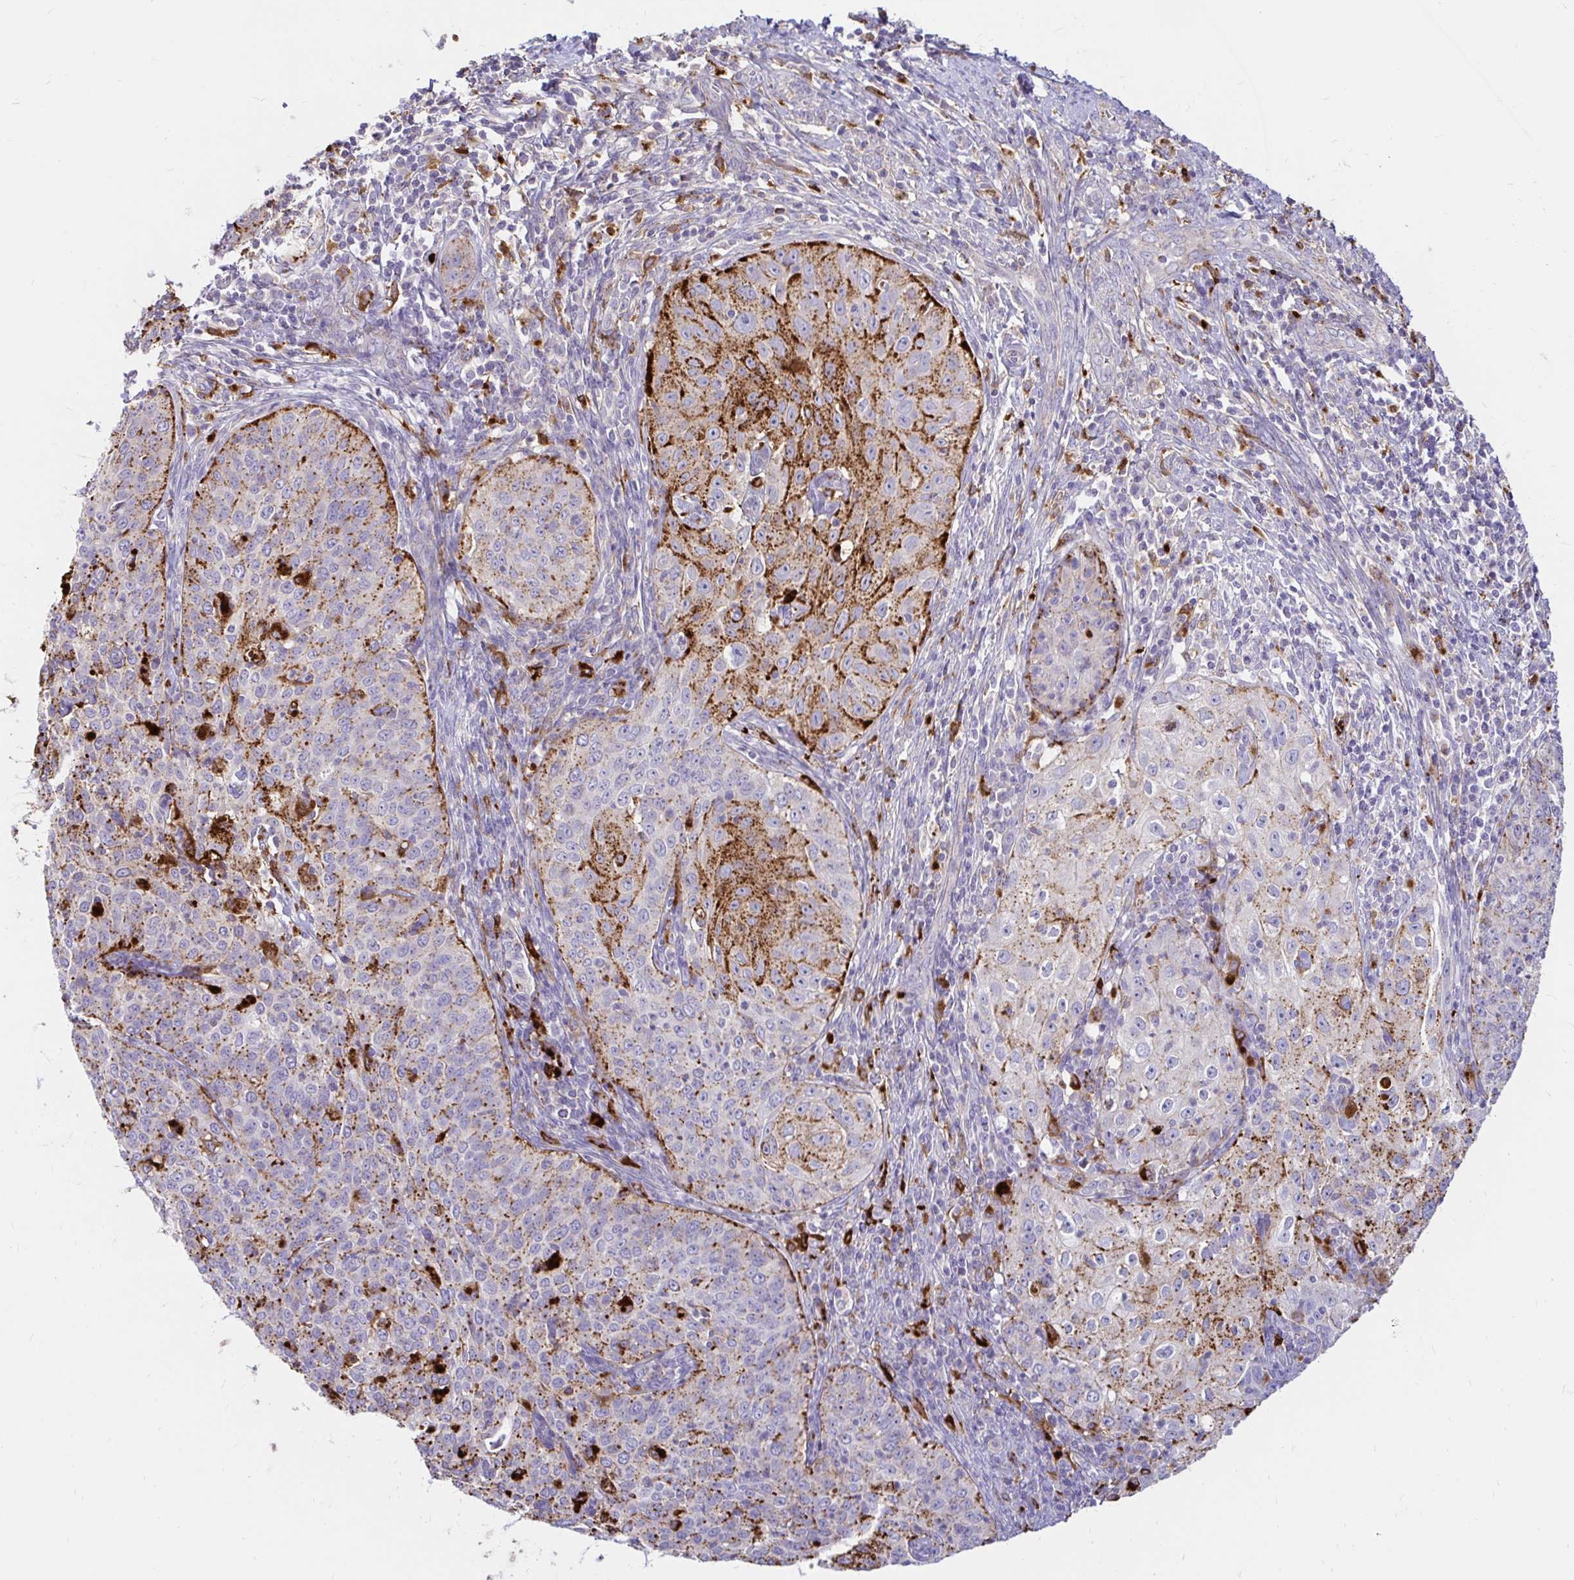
{"staining": {"intensity": "moderate", "quantity": "25%-75%", "location": "cytoplasmic/membranous"}, "tissue": "cervical cancer", "cell_type": "Tumor cells", "image_type": "cancer", "snomed": [{"axis": "morphology", "description": "Squamous cell carcinoma, NOS"}, {"axis": "topography", "description": "Cervix"}], "caption": "Cervical cancer stained with immunohistochemistry (IHC) exhibits moderate cytoplasmic/membranous staining in about 25%-75% of tumor cells.", "gene": "FUCA1", "patient": {"sex": "female", "age": 30}}